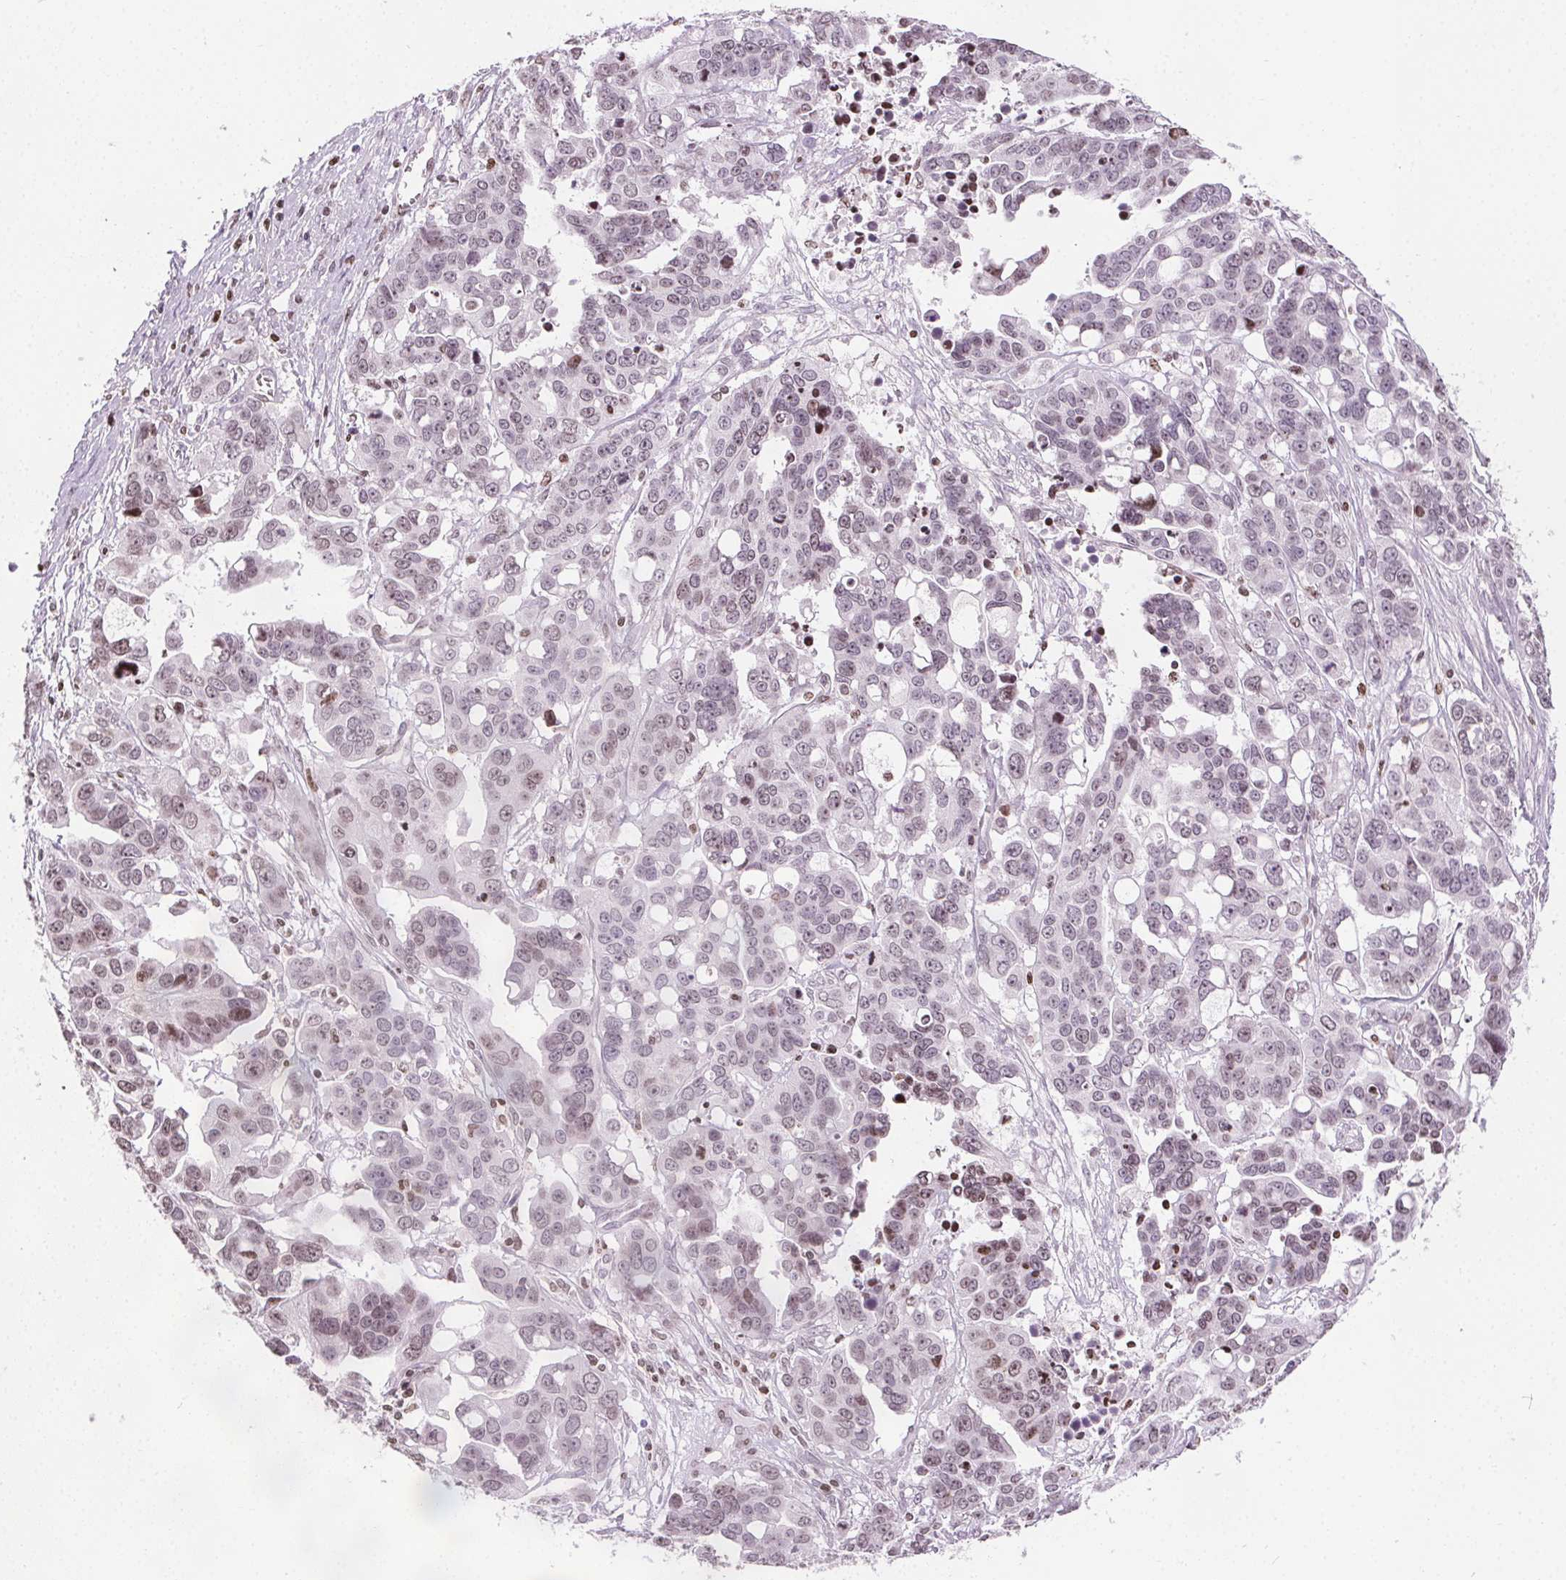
{"staining": {"intensity": "weak", "quantity": "<25%", "location": "nuclear"}, "tissue": "ovarian cancer", "cell_type": "Tumor cells", "image_type": "cancer", "snomed": [{"axis": "morphology", "description": "Carcinoma, endometroid"}, {"axis": "topography", "description": "Ovary"}], "caption": "Endometroid carcinoma (ovarian) stained for a protein using IHC demonstrates no positivity tumor cells.", "gene": "ISLR2", "patient": {"sex": "female", "age": 78}}